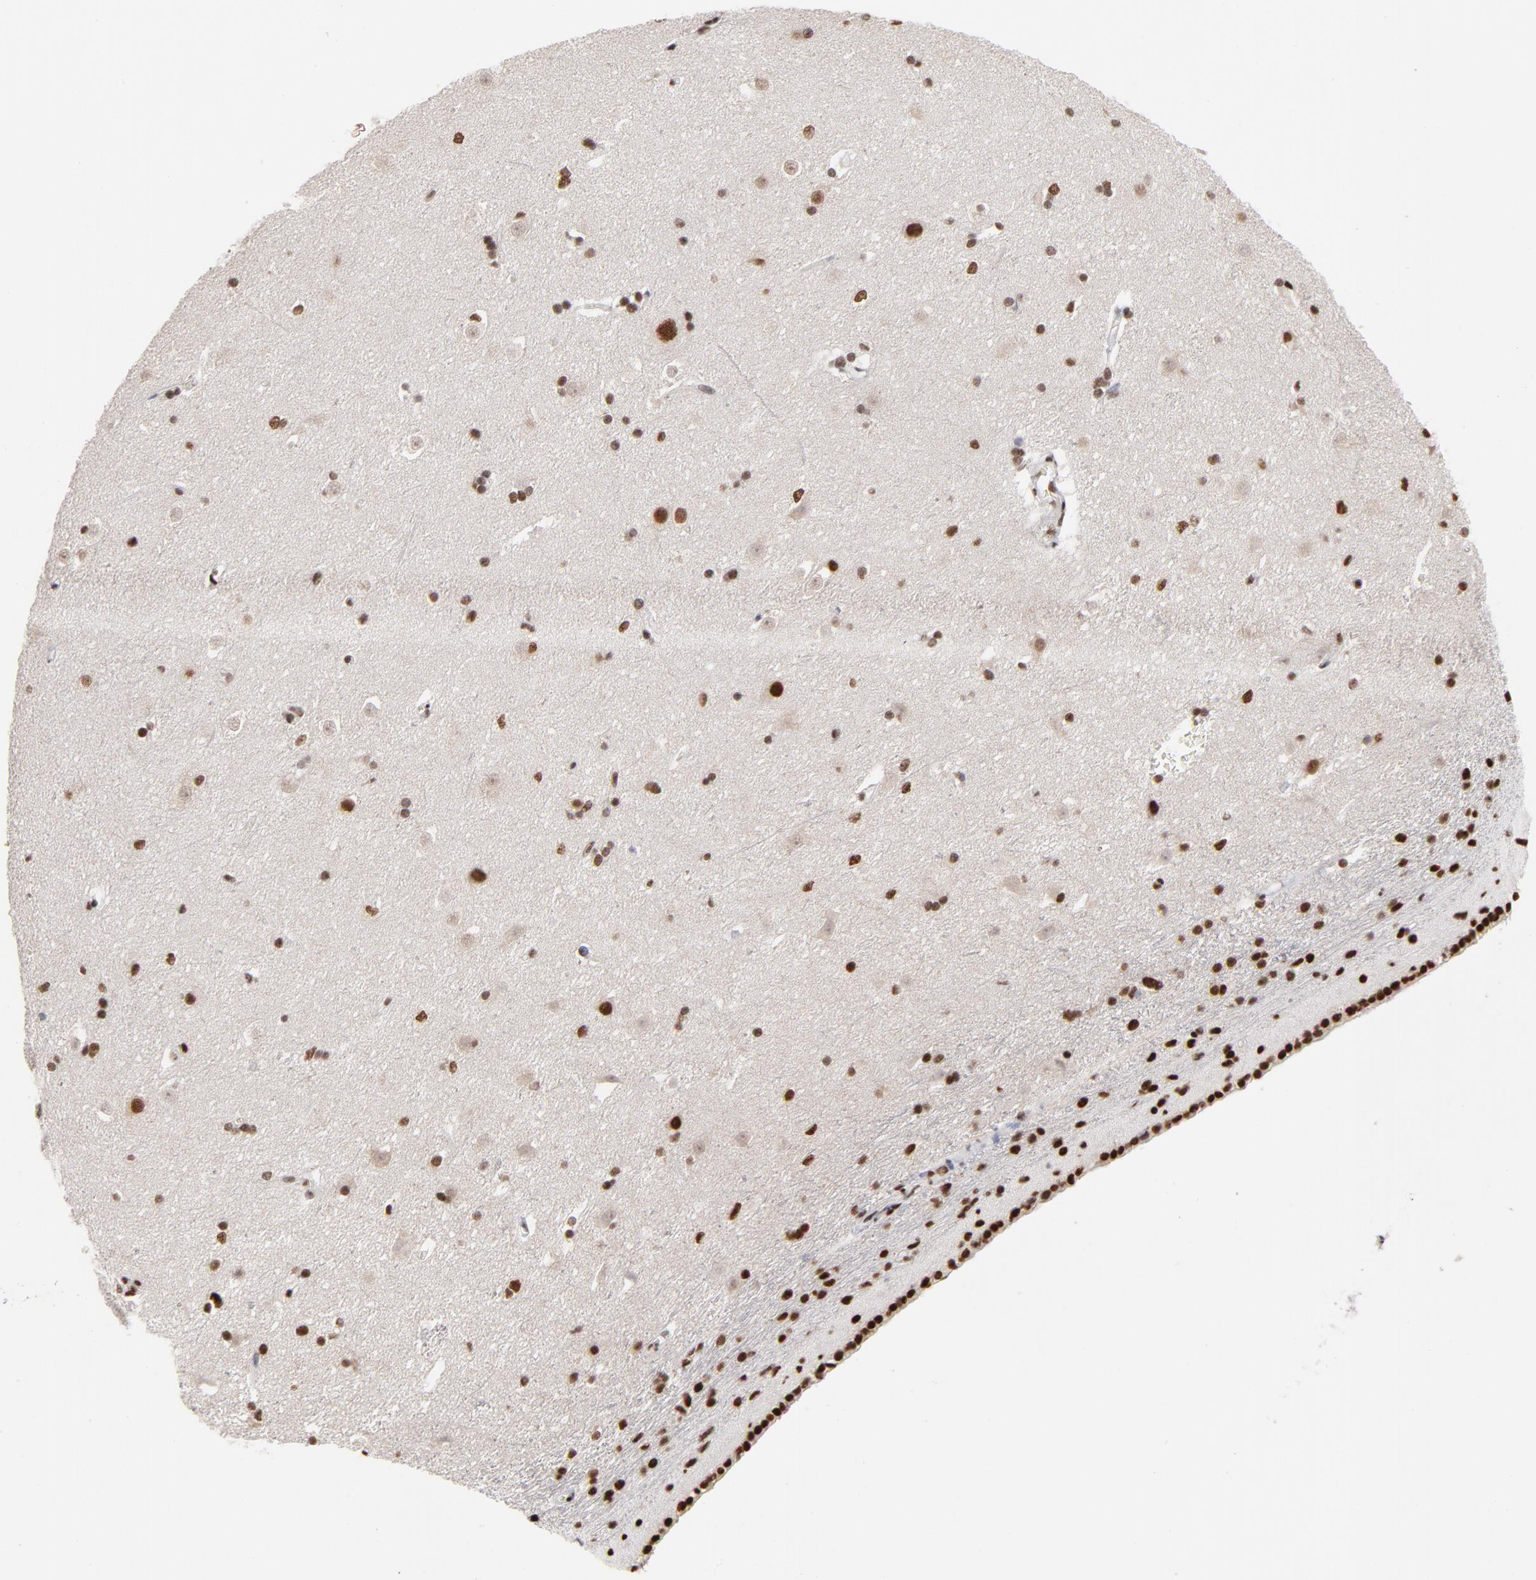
{"staining": {"intensity": "strong", "quantity": ">75%", "location": "nuclear"}, "tissue": "caudate", "cell_type": "Glial cells", "image_type": "normal", "snomed": [{"axis": "morphology", "description": "Normal tissue, NOS"}, {"axis": "topography", "description": "Lateral ventricle wall"}], "caption": "DAB (3,3'-diaminobenzidine) immunohistochemical staining of benign caudate demonstrates strong nuclear protein staining in approximately >75% of glial cells. The staining was performed using DAB (3,3'-diaminobenzidine) to visualize the protein expression in brown, while the nuclei were stained in blue with hematoxylin (Magnification: 20x).", "gene": "ZNF3", "patient": {"sex": "female", "age": 19}}